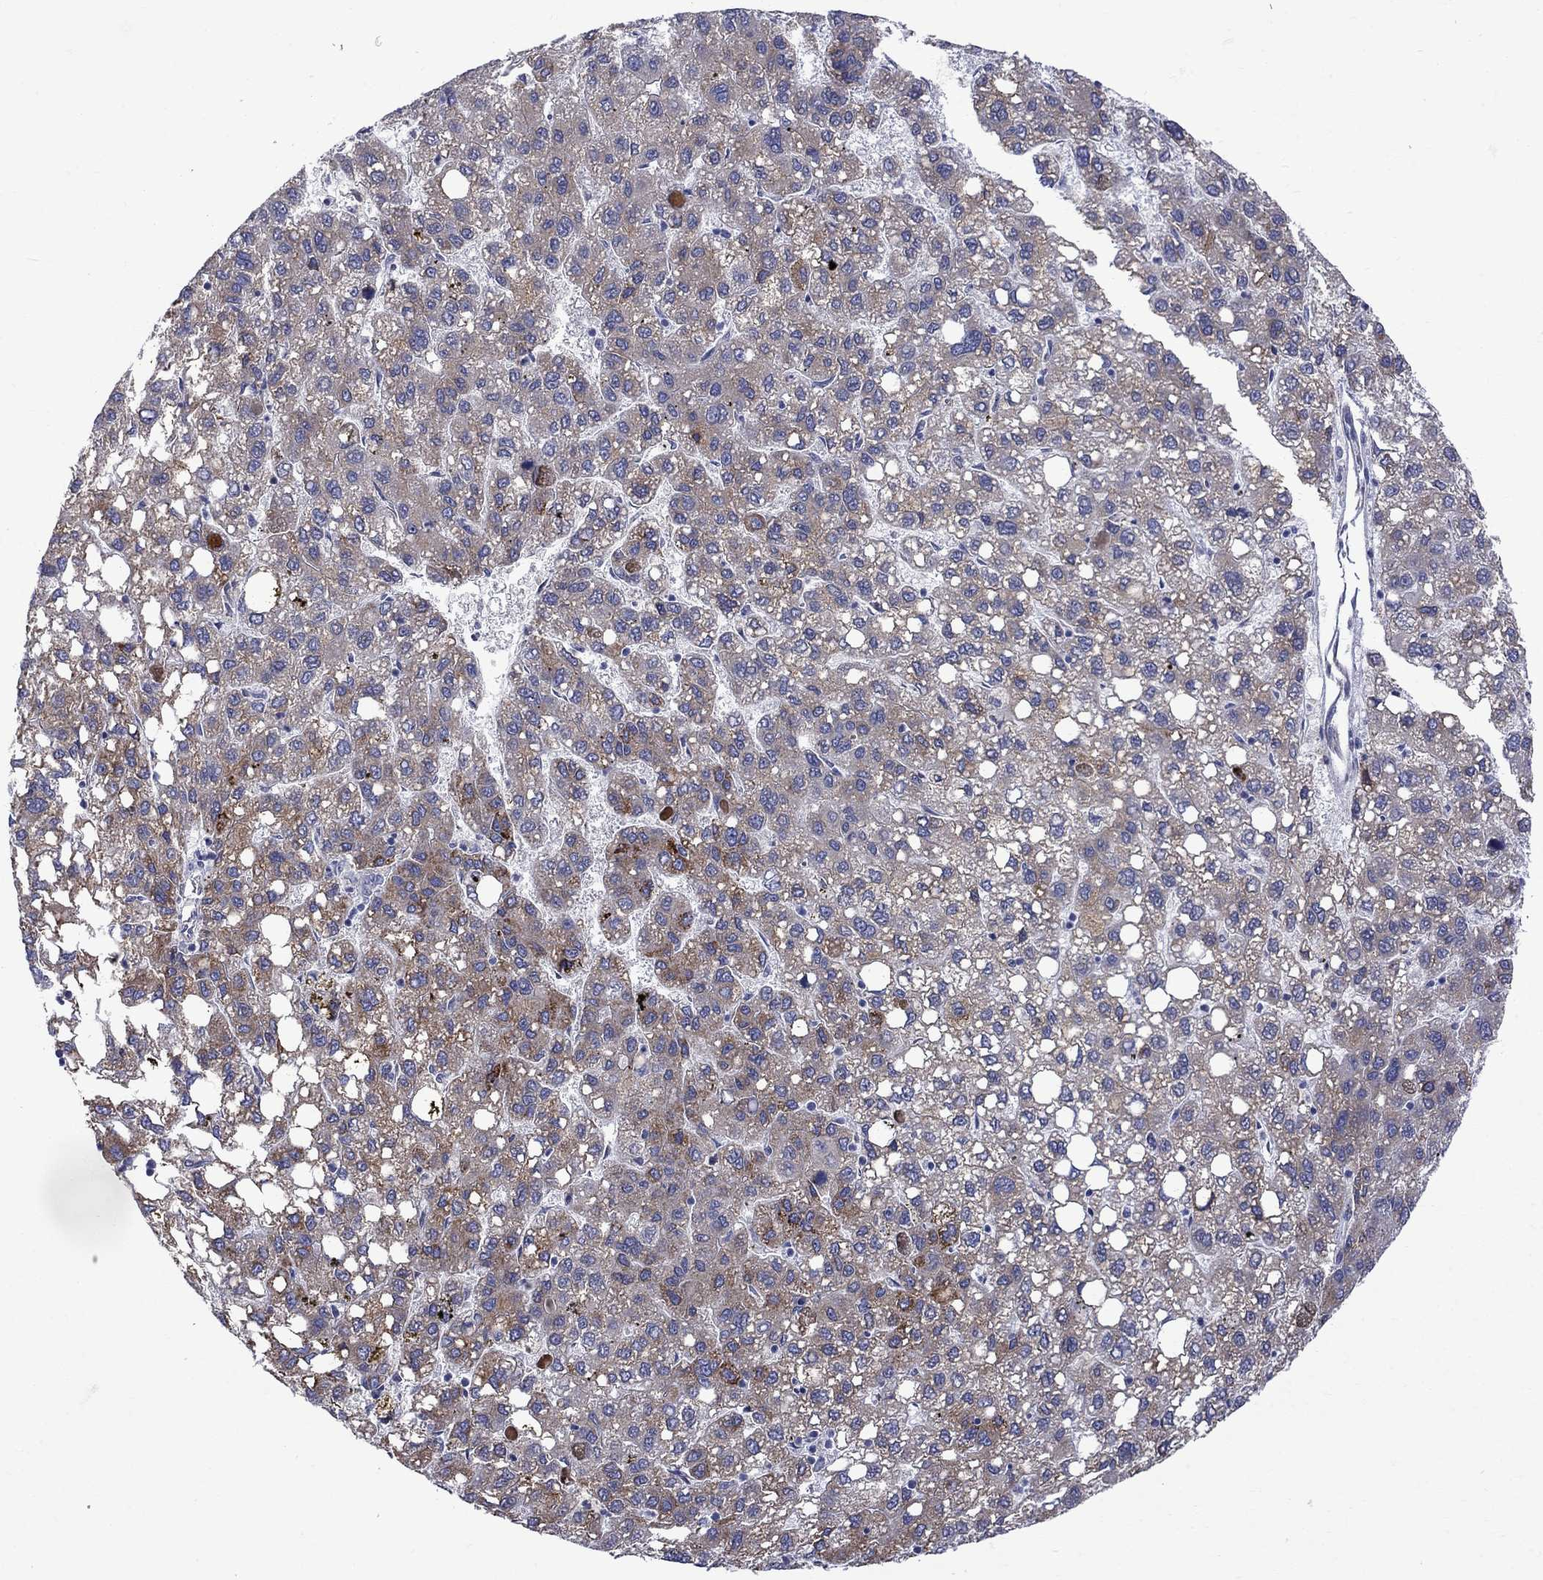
{"staining": {"intensity": "moderate", "quantity": "25%-75%", "location": "cytoplasmic/membranous"}, "tissue": "liver cancer", "cell_type": "Tumor cells", "image_type": "cancer", "snomed": [{"axis": "morphology", "description": "Carcinoma, Hepatocellular, NOS"}, {"axis": "topography", "description": "Liver"}], "caption": "Immunohistochemical staining of human hepatocellular carcinoma (liver) shows moderate cytoplasmic/membranous protein expression in approximately 25%-75% of tumor cells.", "gene": "ASNS", "patient": {"sex": "female", "age": 82}}